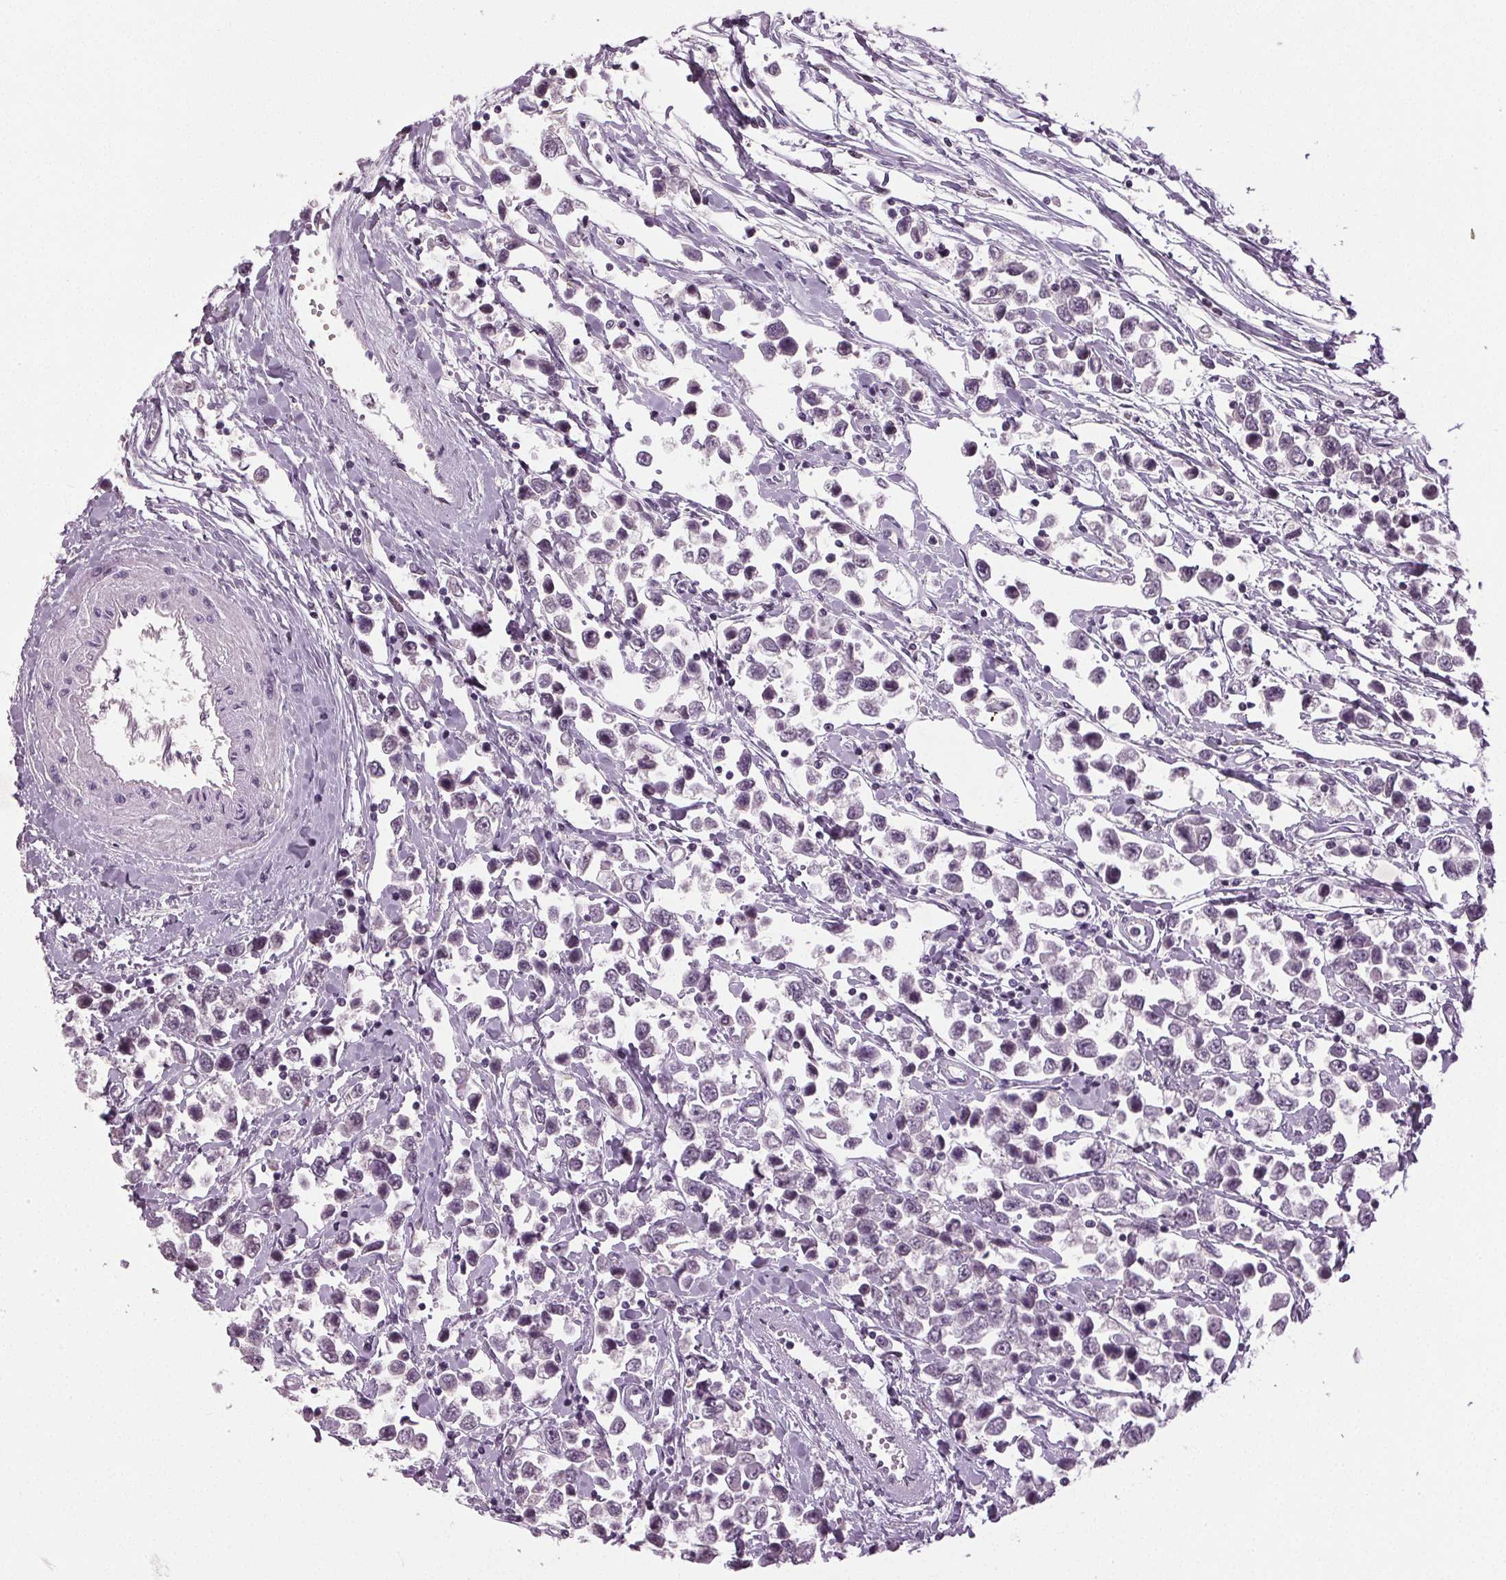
{"staining": {"intensity": "negative", "quantity": "none", "location": "none"}, "tissue": "testis cancer", "cell_type": "Tumor cells", "image_type": "cancer", "snomed": [{"axis": "morphology", "description": "Seminoma, NOS"}, {"axis": "topography", "description": "Testis"}], "caption": "IHC micrograph of testis seminoma stained for a protein (brown), which displays no expression in tumor cells.", "gene": "DNAH12", "patient": {"sex": "male", "age": 34}}